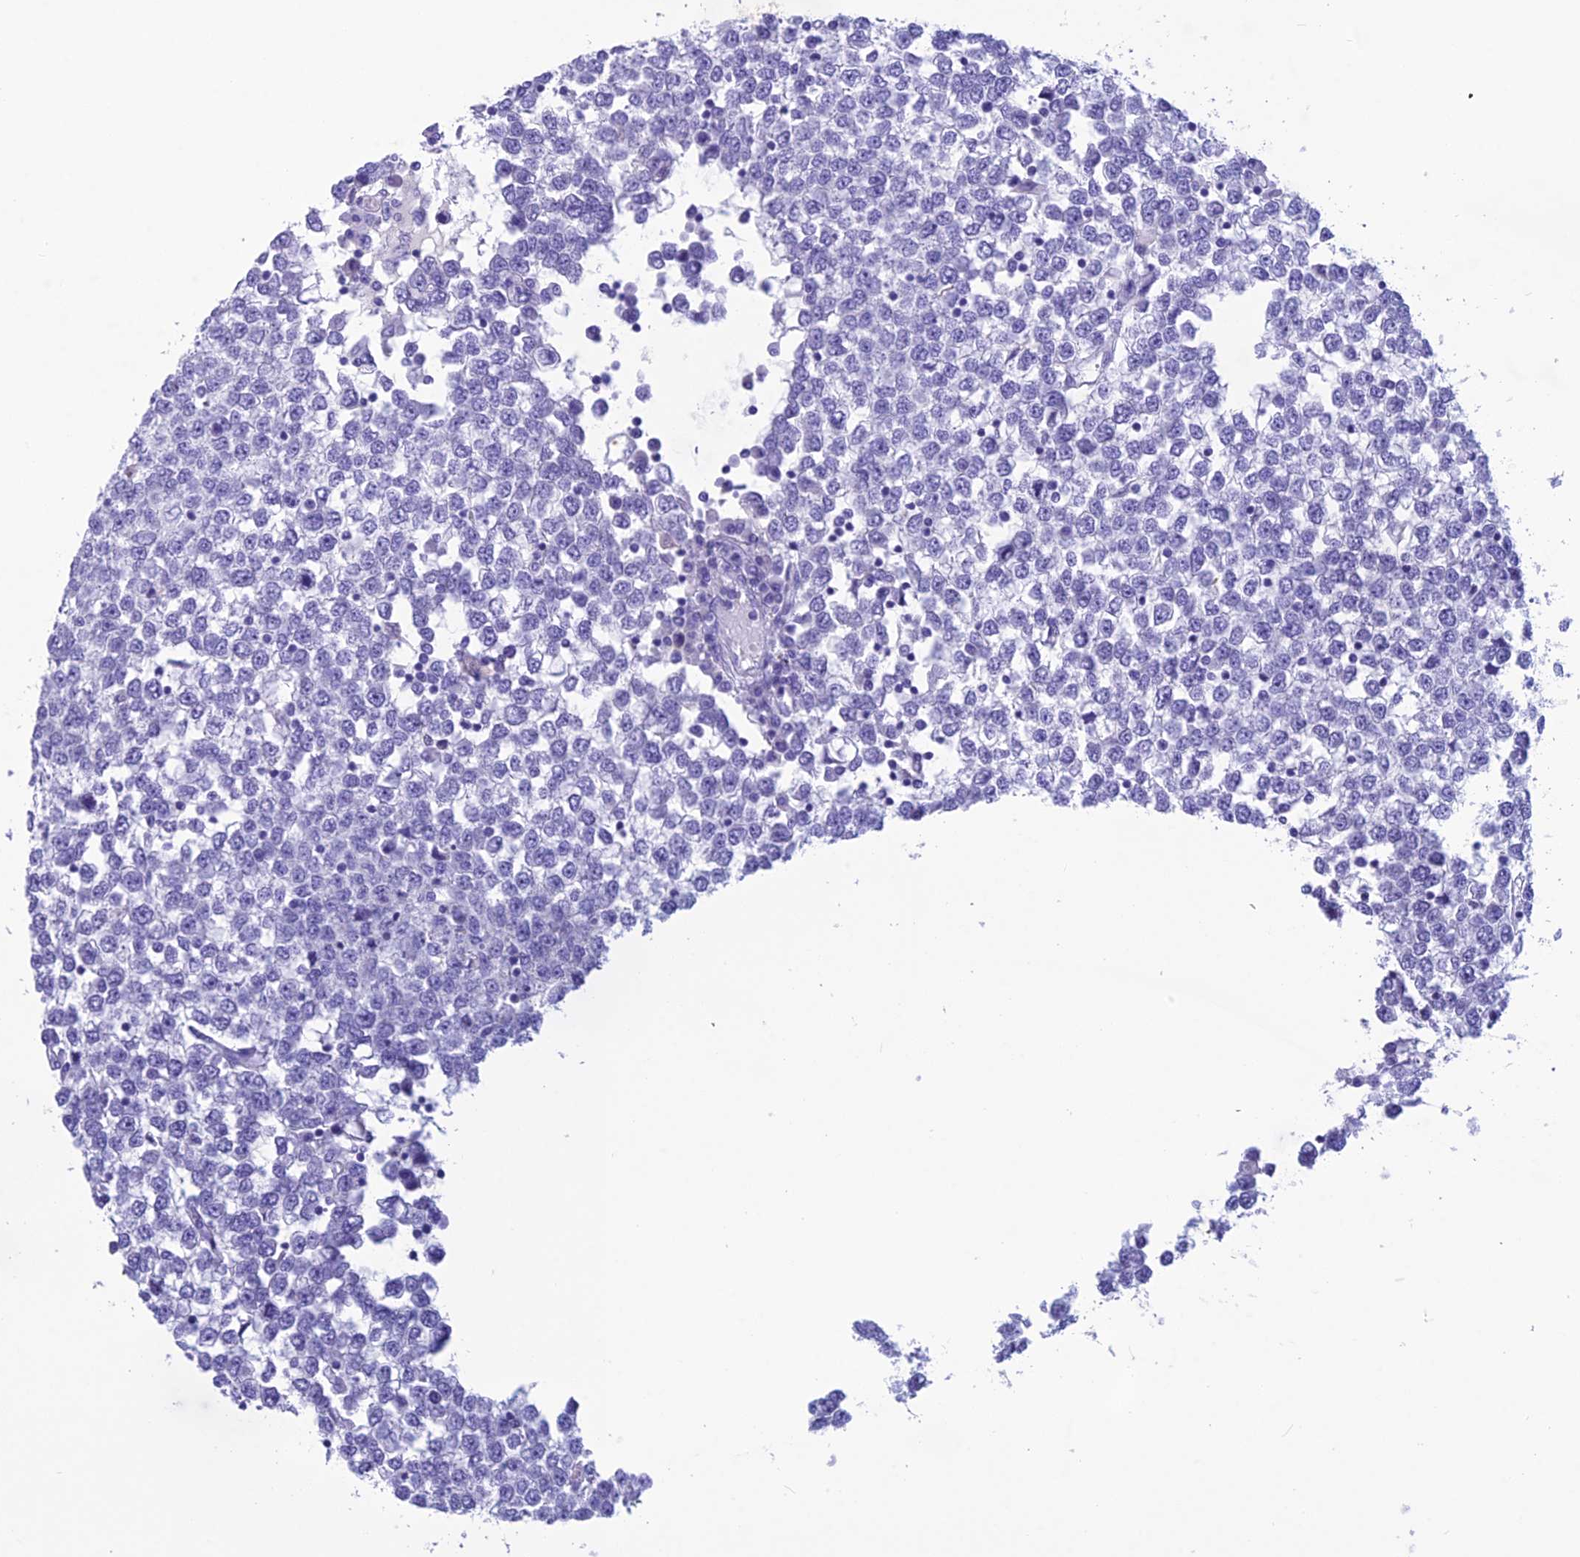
{"staining": {"intensity": "negative", "quantity": "none", "location": "none"}, "tissue": "testis cancer", "cell_type": "Tumor cells", "image_type": "cancer", "snomed": [{"axis": "morphology", "description": "Seminoma, NOS"}, {"axis": "topography", "description": "Testis"}], "caption": "Human testis seminoma stained for a protein using immunohistochemistry (IHC) displays no positivity in tumor cells.", "gene": "TRAM1L1", "patient": {"sex": "male", "age": 65}}